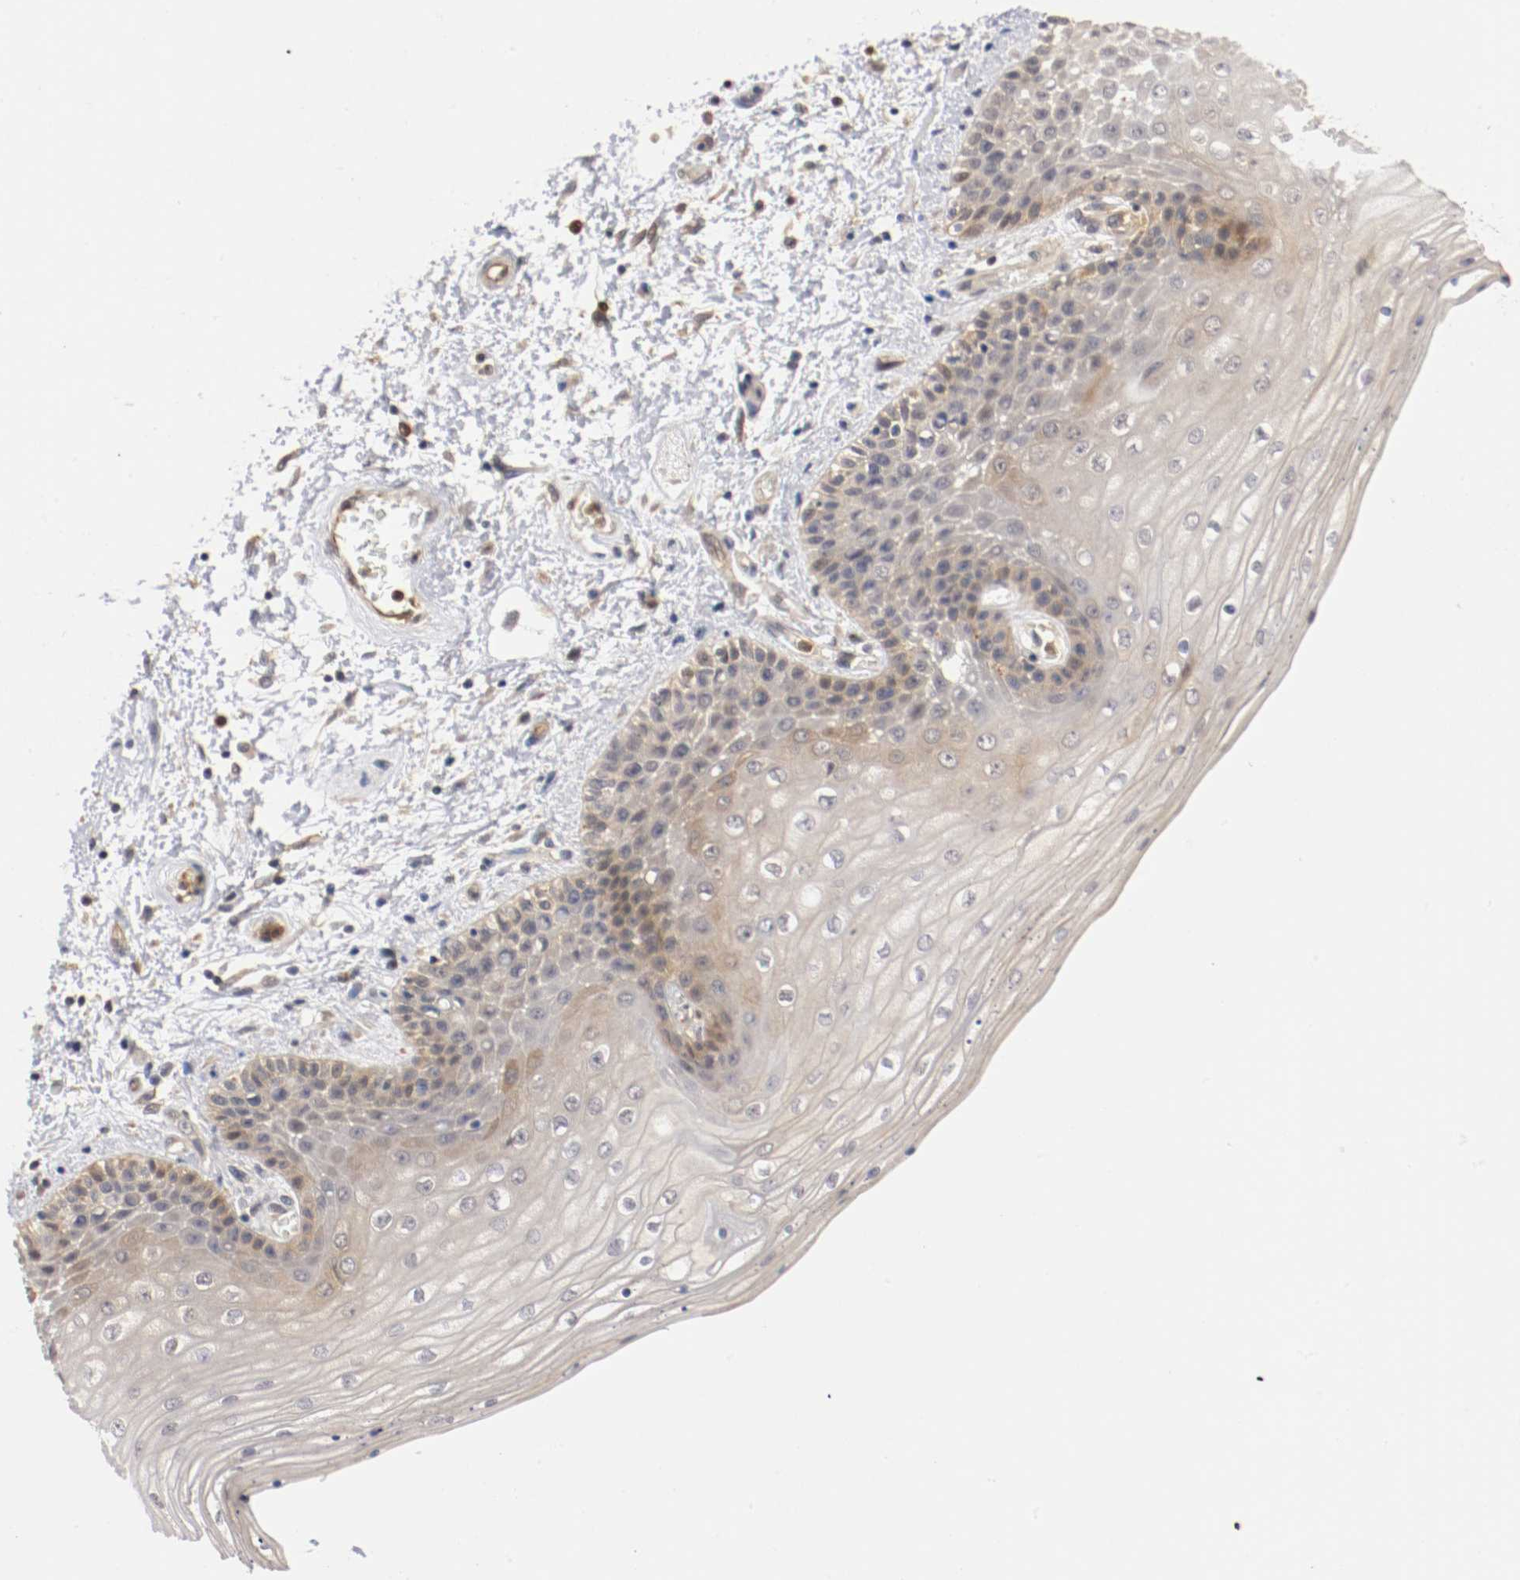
{"staining": {"intensity": "weak", "quantity": "25%-75%", "location": "cytoplasmic/membranous,nuclear"}, "tissue": "skin", "cell_type": "Epidermal cells", "image_type": "normal", "snomed": [{"axis": "morphology", "description": "Normal tissue, NOS"}, {"axis": "topography", "description": "Anal"}], "caption": "The micrograph exhibits immunohistochemical staining of unremarkable skin. There is weak cytoplasmic/membranous,nuclear expression is appreciated in about 25%-75% of epidermal cells.", "gene": "RBM23", "patient": {"sex": "female", "age": 46}}